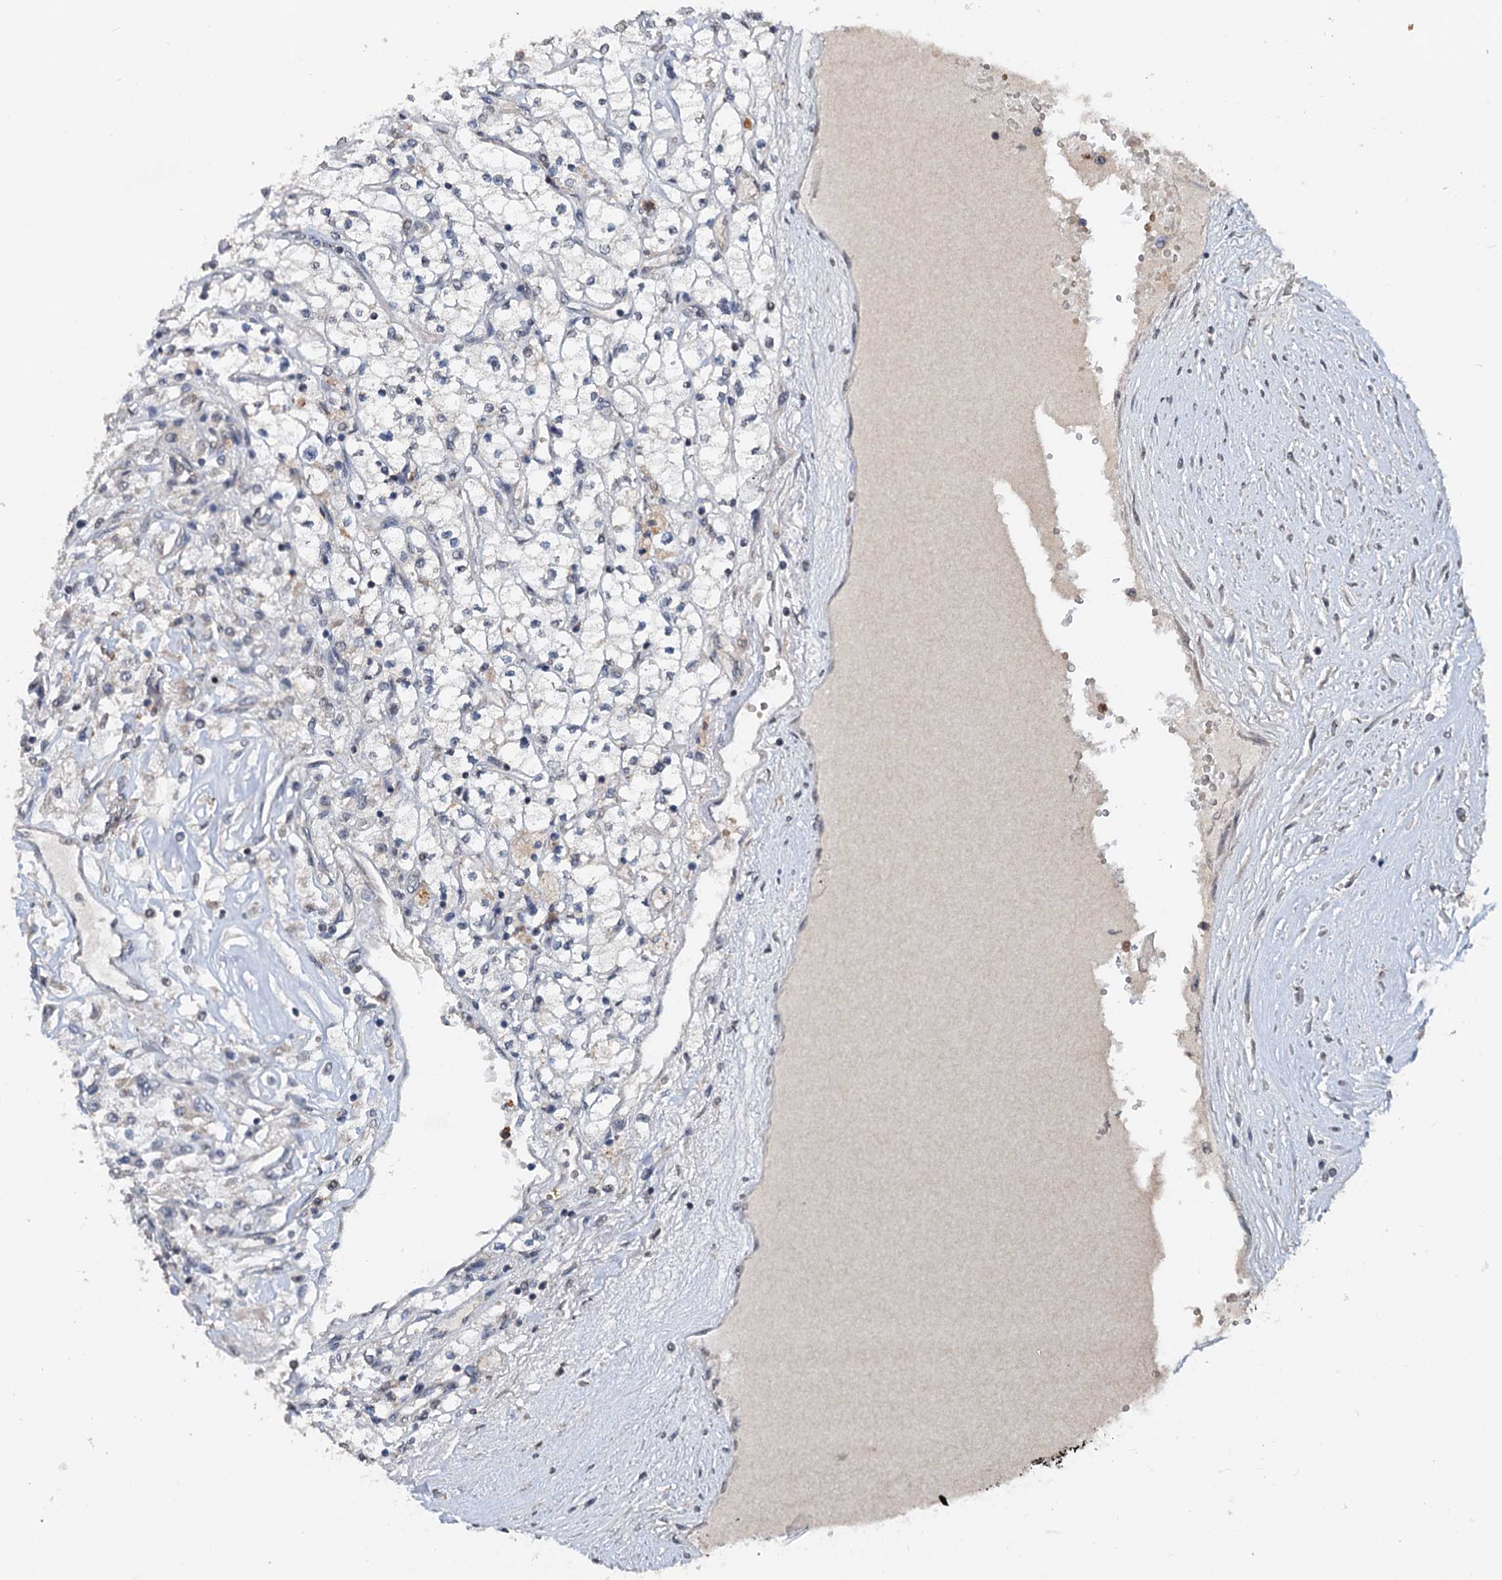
{"staining": {"intensity": "negative", "quantity": "none", "location": "none"}, "tissue": "renal cancer", "cell_type": "Tumor cells", "image_type": "cancer", "snomed": [{"axis": "morphology", "description": "Adenocarcinoma, NOS"}, {"axis": "topography", "description": "Kidney"}], "caption": "This is an IHC photomicrograph of human renal adenocarcinoma. There is no expression in tumor cells.", "gene": "N4BP2L2", "patient": {"sex": "male", "age": 80}}